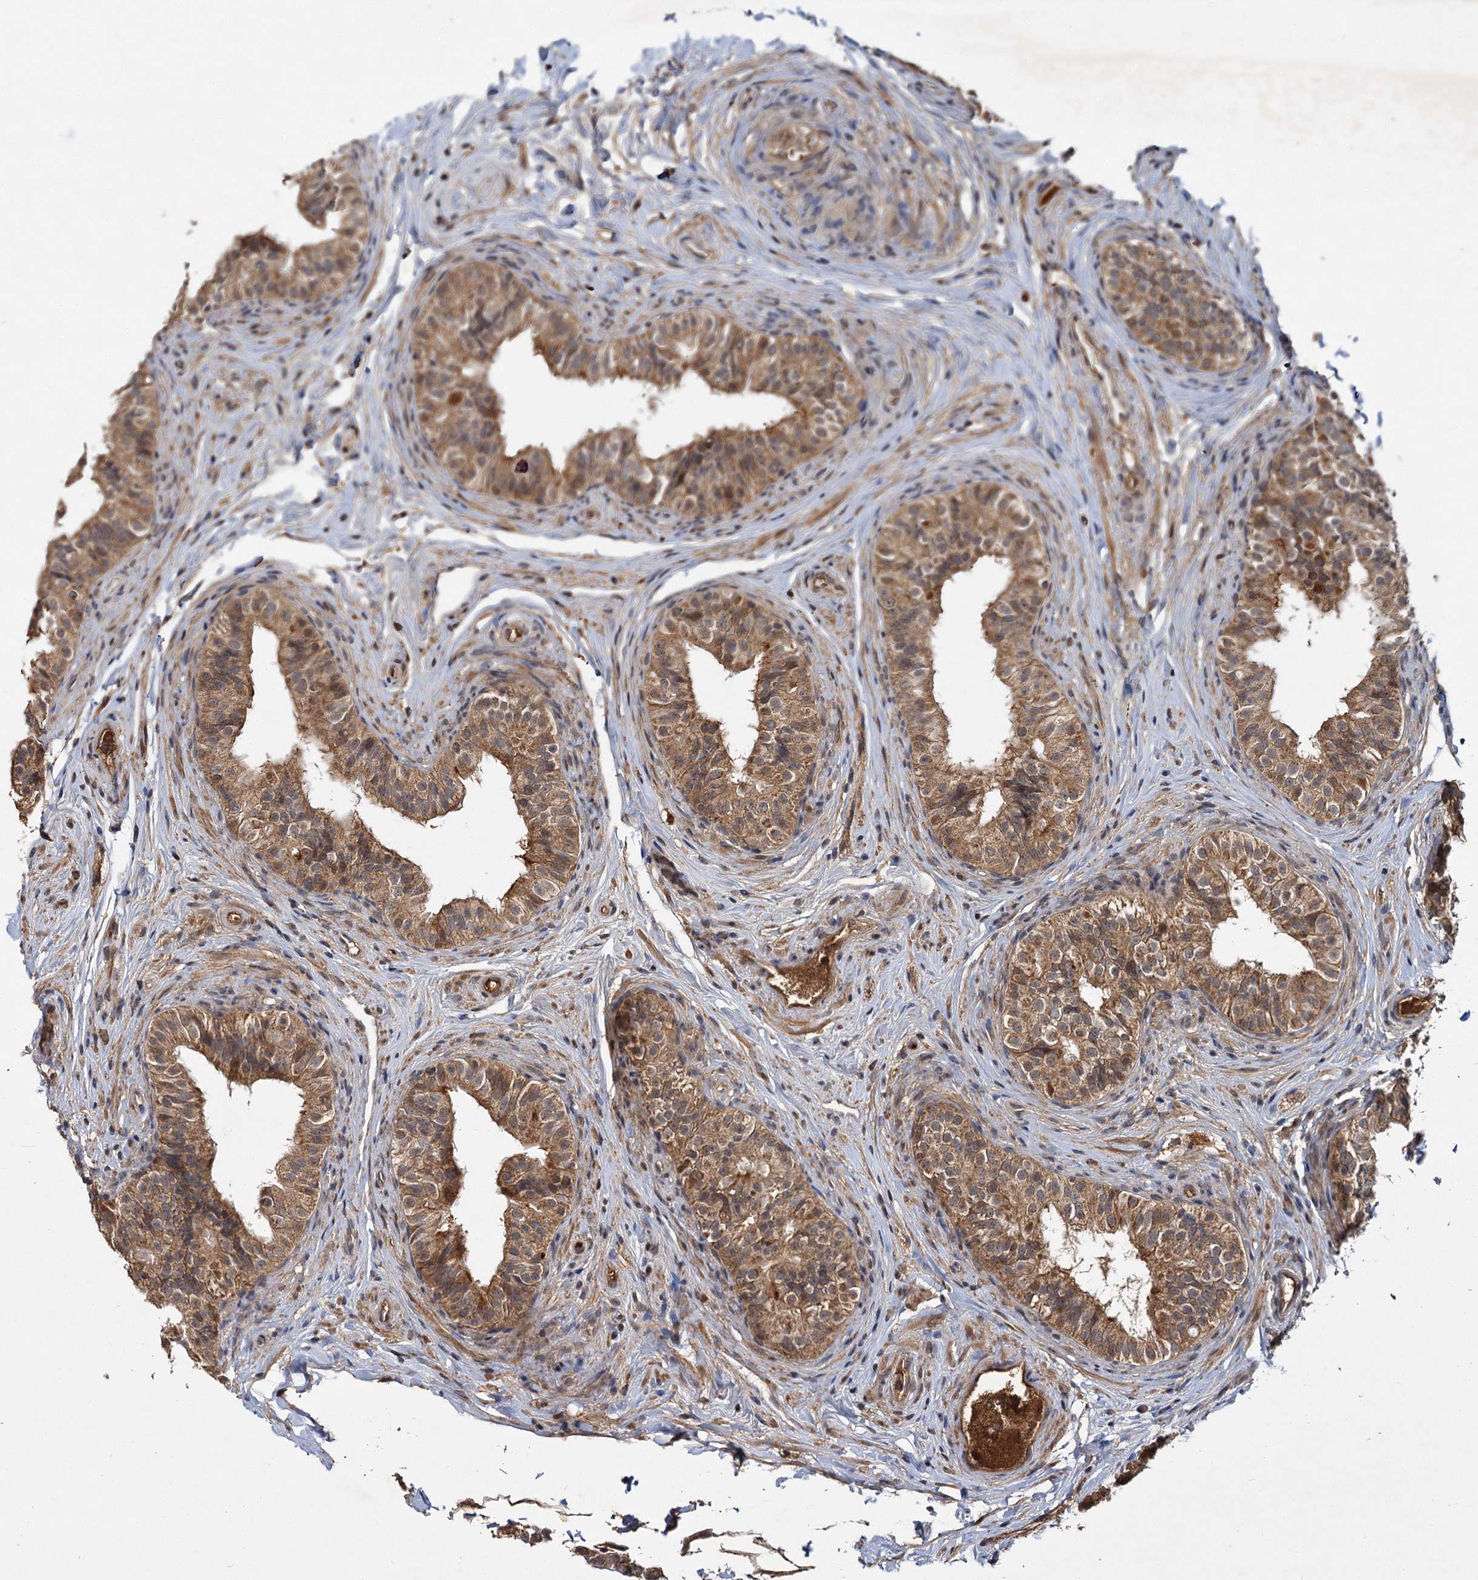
{"staining": {"intensity": "moderate", "quantity": ">75%", "location": "cytoplasmic/membranous"}, "tissue": "epididymis", "cell_type": "Glandular cells", "image_type": "normal", "snomed": [{"axis": "morphology", "description": "Normal tissue, NOS"}, {"axis": "topography", "description": "Epididymis"}], "caption": "The immunohistochemical stain highlights moderate cytoplasmic/membranous expression in glandular cells of normal epididymis. (brown staining indicates protein expression, while blue staining denotes nuclei).", "gene": "MBD6", "patient": {"sex": "male", "age": 49}}